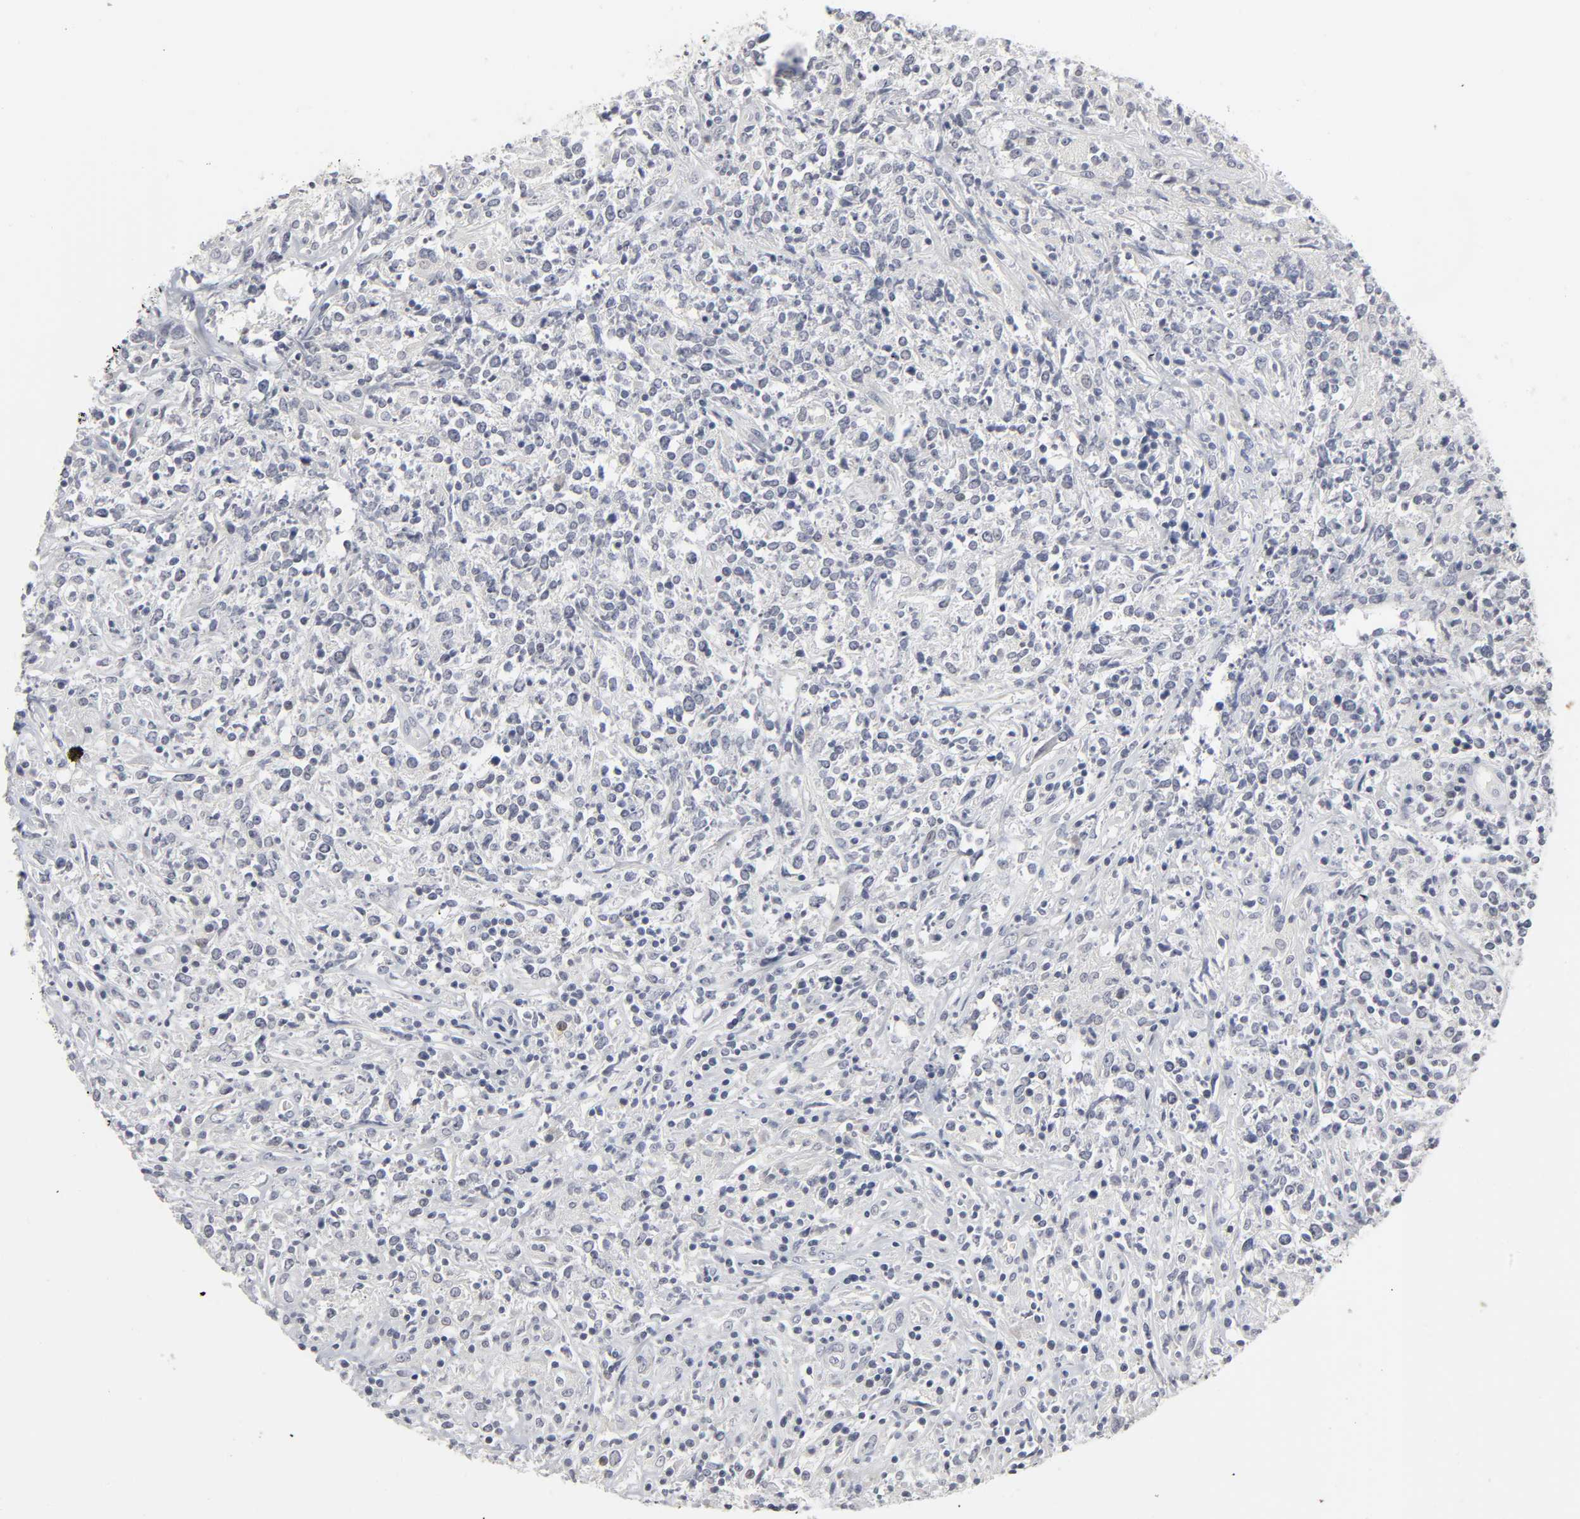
{"staining": {"intensity": "negative", "quantity": "none", "location": "none"}, "tissue": "lymphoma", "cell_type": "Tumor cells", "image_type": "cancer", "snomed": [{"axis": "morphology", "description": "Malignant lymphoma, non-Hodgkin's type, High grade"}, {"axis": "topography", "description": "Lymph node"}], "caption": "The histopathology image reveals no staining of tumor cells in high-grade malignant lymphoma, non-Hodgkin's type. Brightfield microscopy of immunohistochemistry (IHC) stained with DAB (brown) and hematoxylin (blue), captured at high magnification.", "gene": "TCAP", "patient": {"sex": "female", "age": 84}}